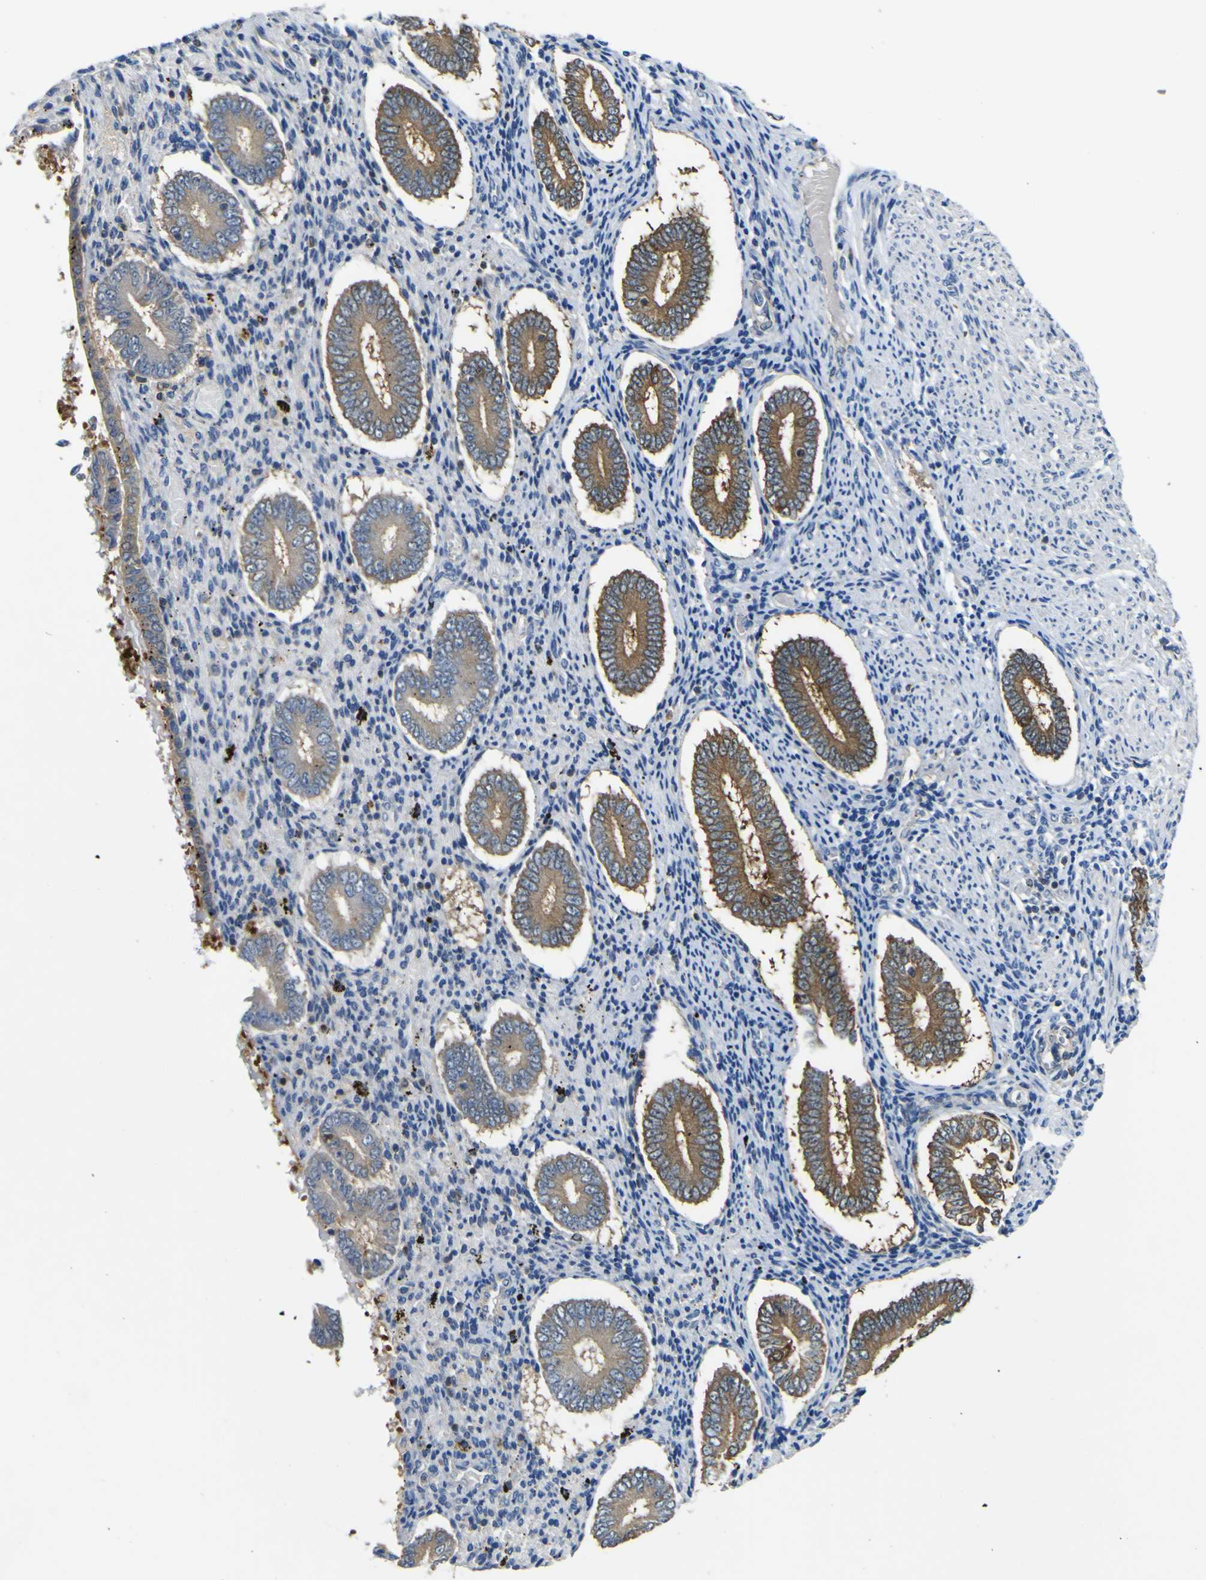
{"staining": {"intensity": "negative", "quantity": "none", "location": "none"}, "tissue": "endometrium", "cell_type": "Cells in endometrial stroma", "image_type": "normal", "snomed": [{"axis": "morphology", "description": "Normal tissue, NOS"}, {"axis": "topography", "description": "Endometrium"}], "caption": "DAB (3,3'-diaminobenzidine) immunohistochemical staining of benign endometrium shows no significant positivity in cells in endometrial stroma.", "gene": "EML2", "patient": {"sex": "female", "age": 42}}